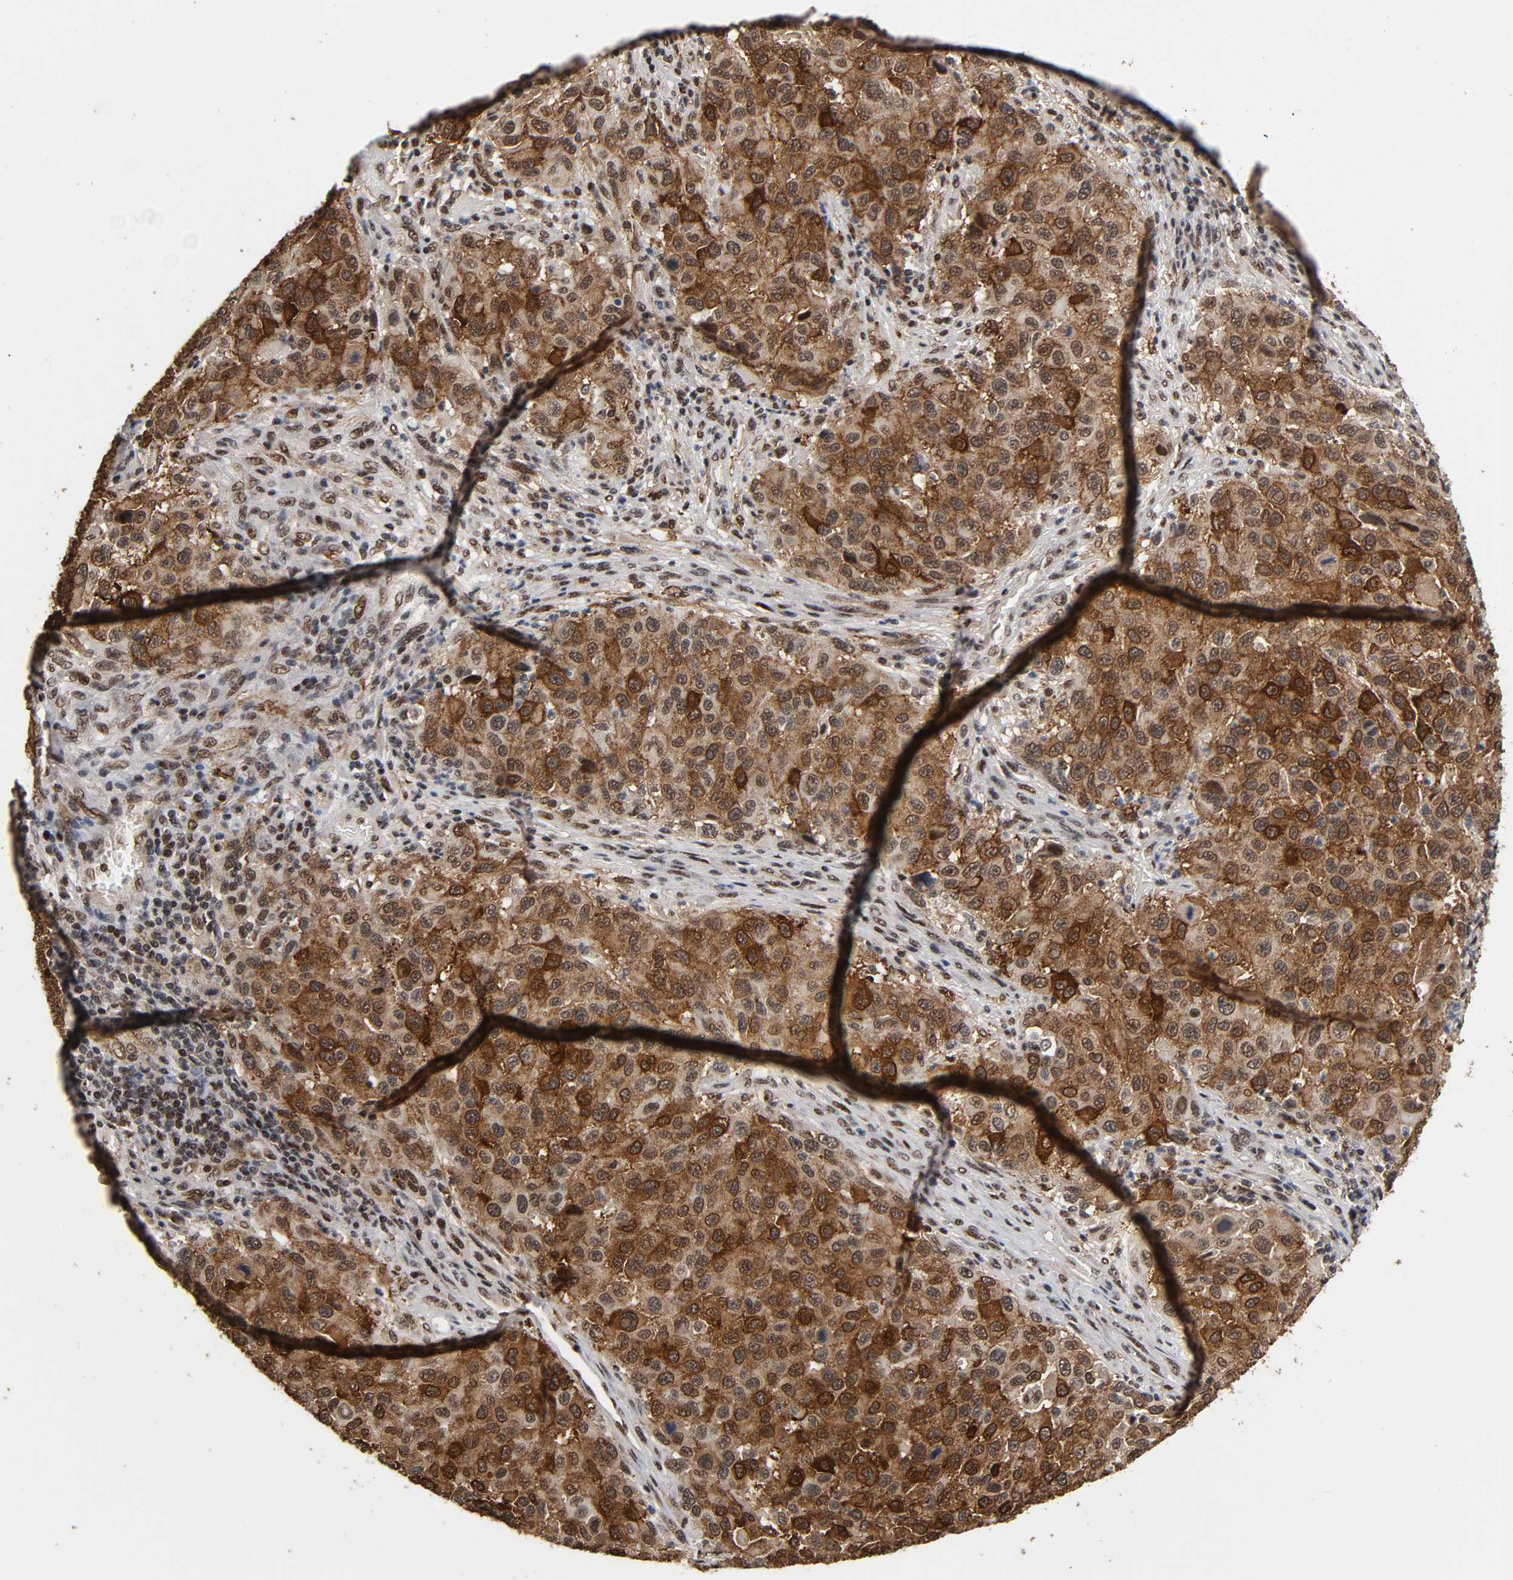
{"staining": {"intensity": "strong", "quantity": "25%-75%", "location": "cytoplasmic/membranous,nuclear"}, "tissue": "melanoma", "cell_type": "Tumor cells", "image_type": "cancer", "snomed": [{"axis": "morphology", "description": "Malignant melanoma, Metastatic site"}, {"axis": "topography", "description": "Lymph node"}], "caption": "Immunohistochemical staining of melanoma demonstrates high levels of strong cytoplasmic/membranous and nuclear protein positivity in approximately 25%-75% of tumor cells. Nuclei are stained in blue.", "gene": "AHNAK2", "patient": {"sex": "male", "age": 61}}